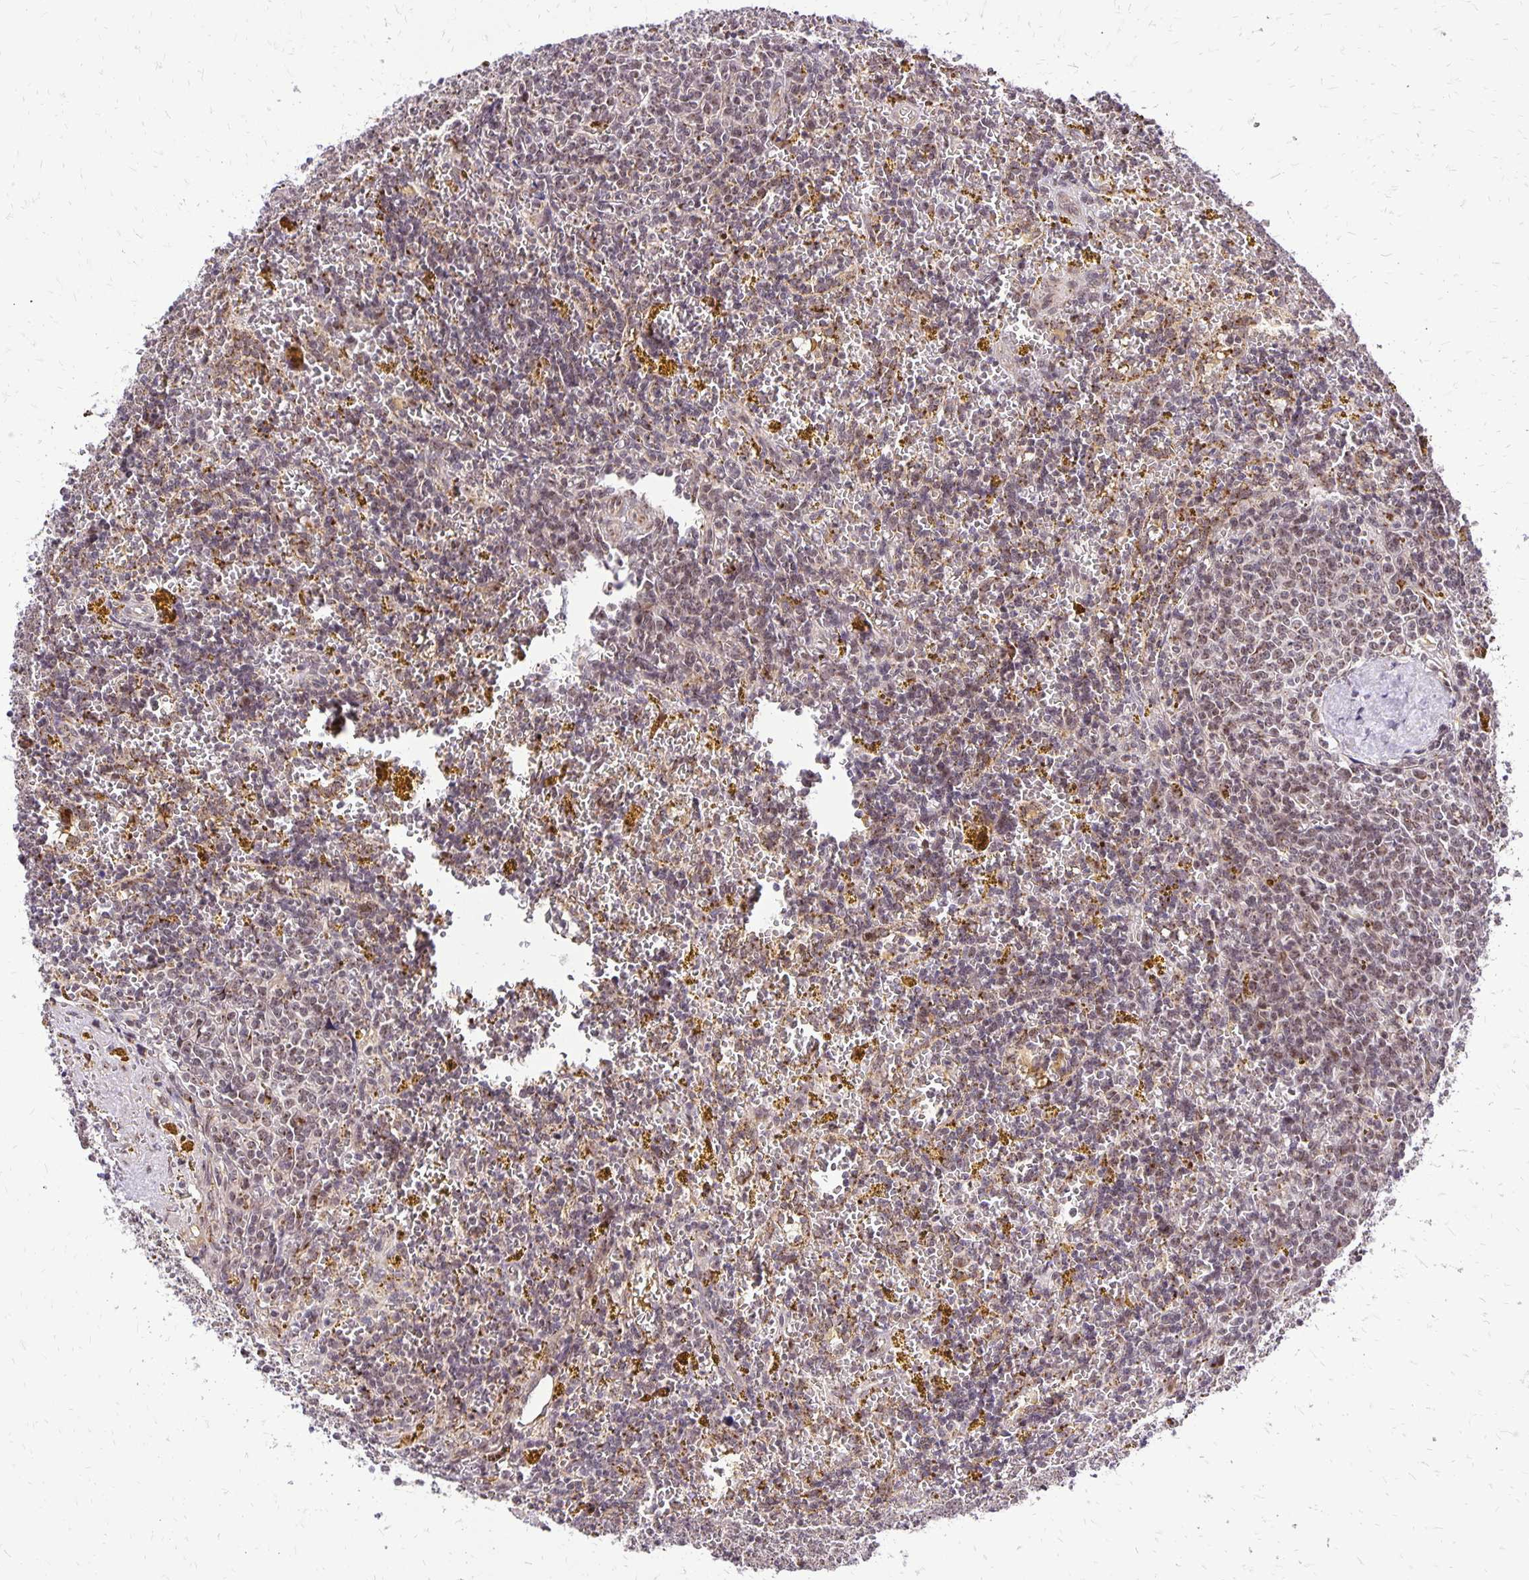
{"staining": {"intensity": "weak", "quantity": "25%-75%", "location": "nuclear"}, "tissue": "lymphoma", "cell_type": "Tumor cells", "image_type": "cancer", "snomed": [{"axis": "morphology", "description": "Malignant lymphoma, non-Hodgkin's type, Low grade"}, {"axis": "topography", "description": "Spleen"}, {"axis": "topography", "description": "Lymph node"}], "caption": "Immunohistochemical staining of lymphoma shows low levels of weak nuclear positivity in about 25%-75% of tumor cells.", "gene": "GOLGA5", "patient": {"sex": "female", "age": 66}}